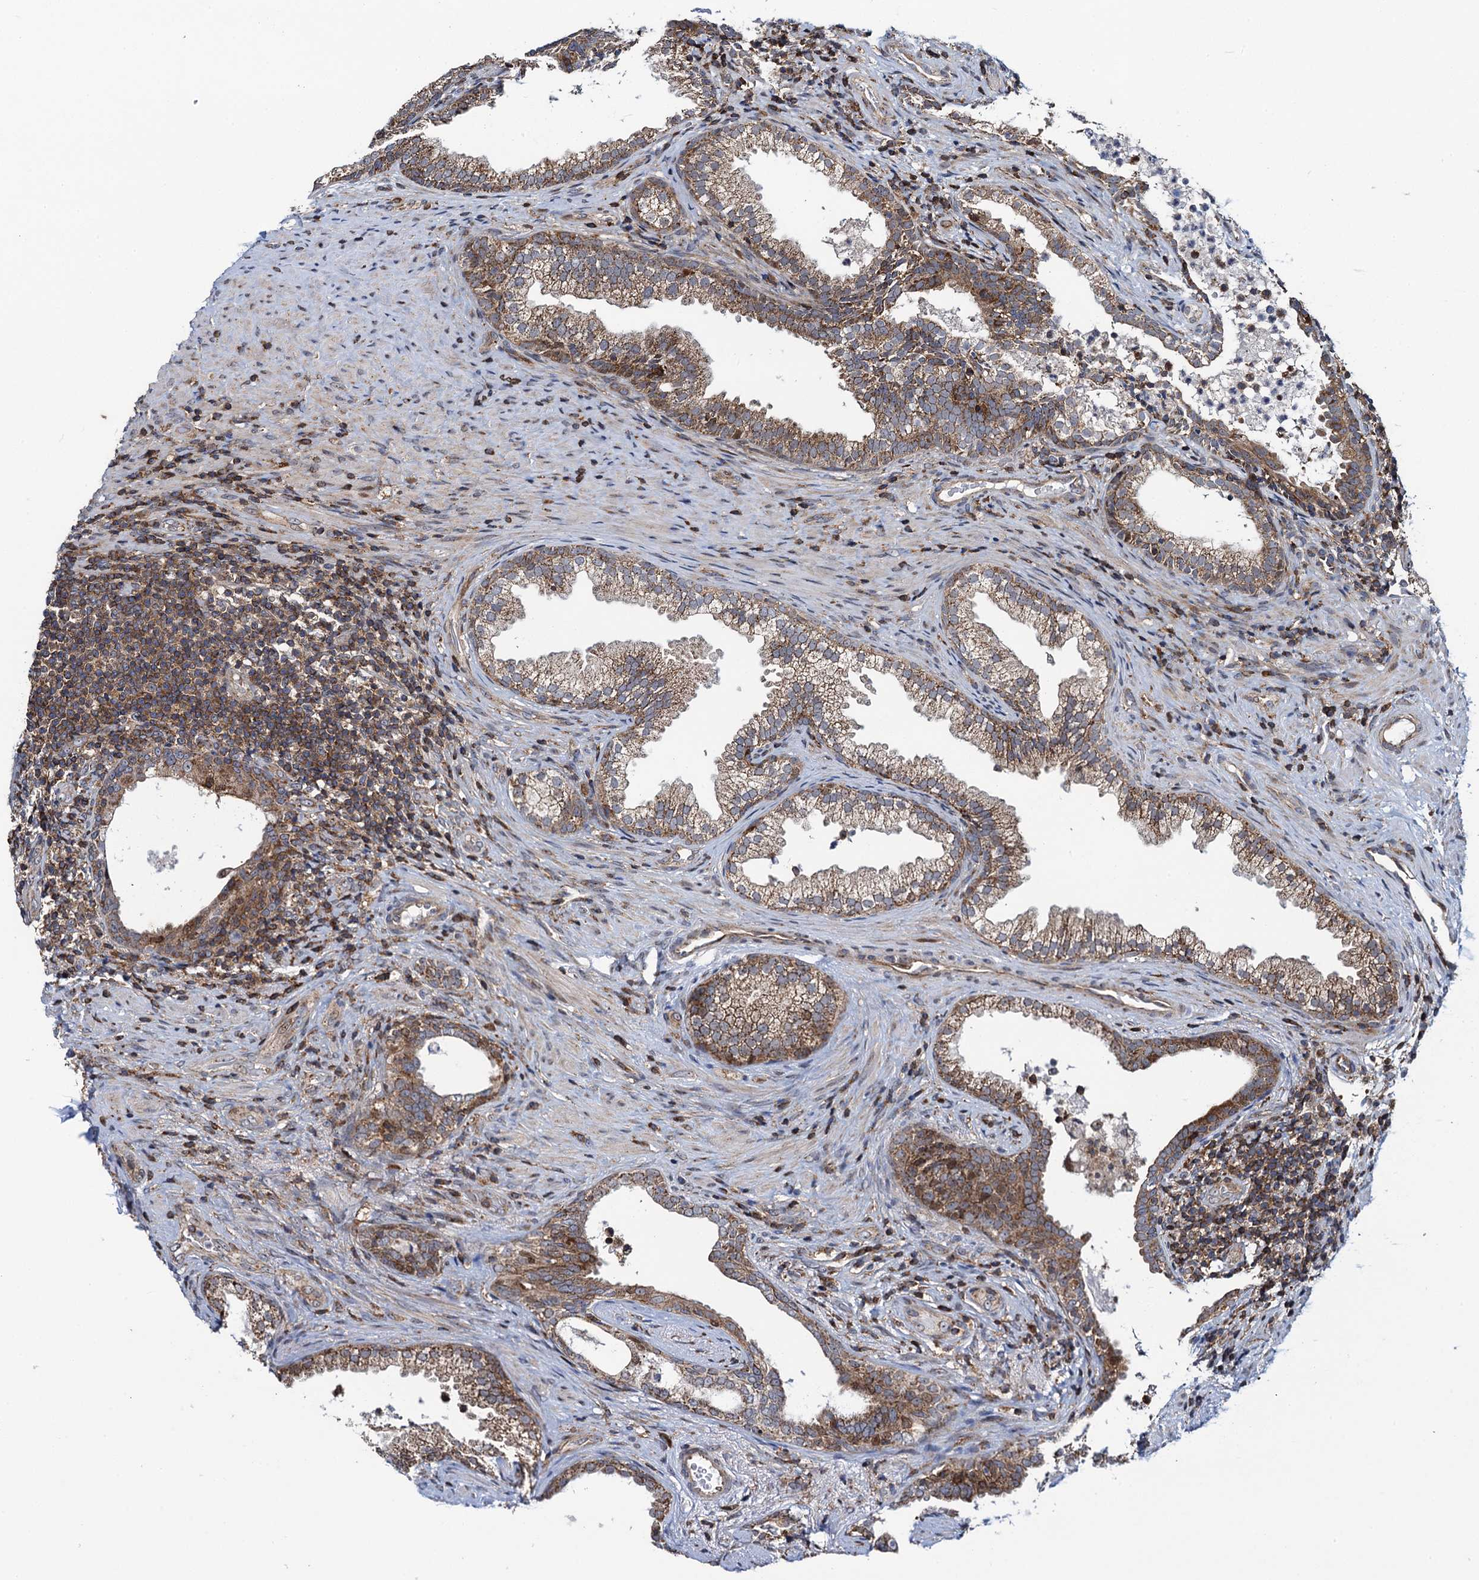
{"staining": {"intensity": "moderate", "quantity": ">75%", "location": "cytoplasmic/membranous"}, "tissue": "prostate", "cell_type": "Glandular cells", "image_type": "normal", "snomed": [{"axis": "morphology", "description": "Normal tissue, NOS"}, {"axis": "topography", "description": "Prostate"}], "caption": "A high-resolution photomicrograph shows immunohistochemistry (IHC) staining of unremarkable prostate, which displays moderate cytoplasmic/membranous expression in about >75% of glandular cells. (Brightfield microscopy of DAB IHC at high magnification).", "gene": "CCDC102A", "patient": {"sex": "male", "age": 76}}